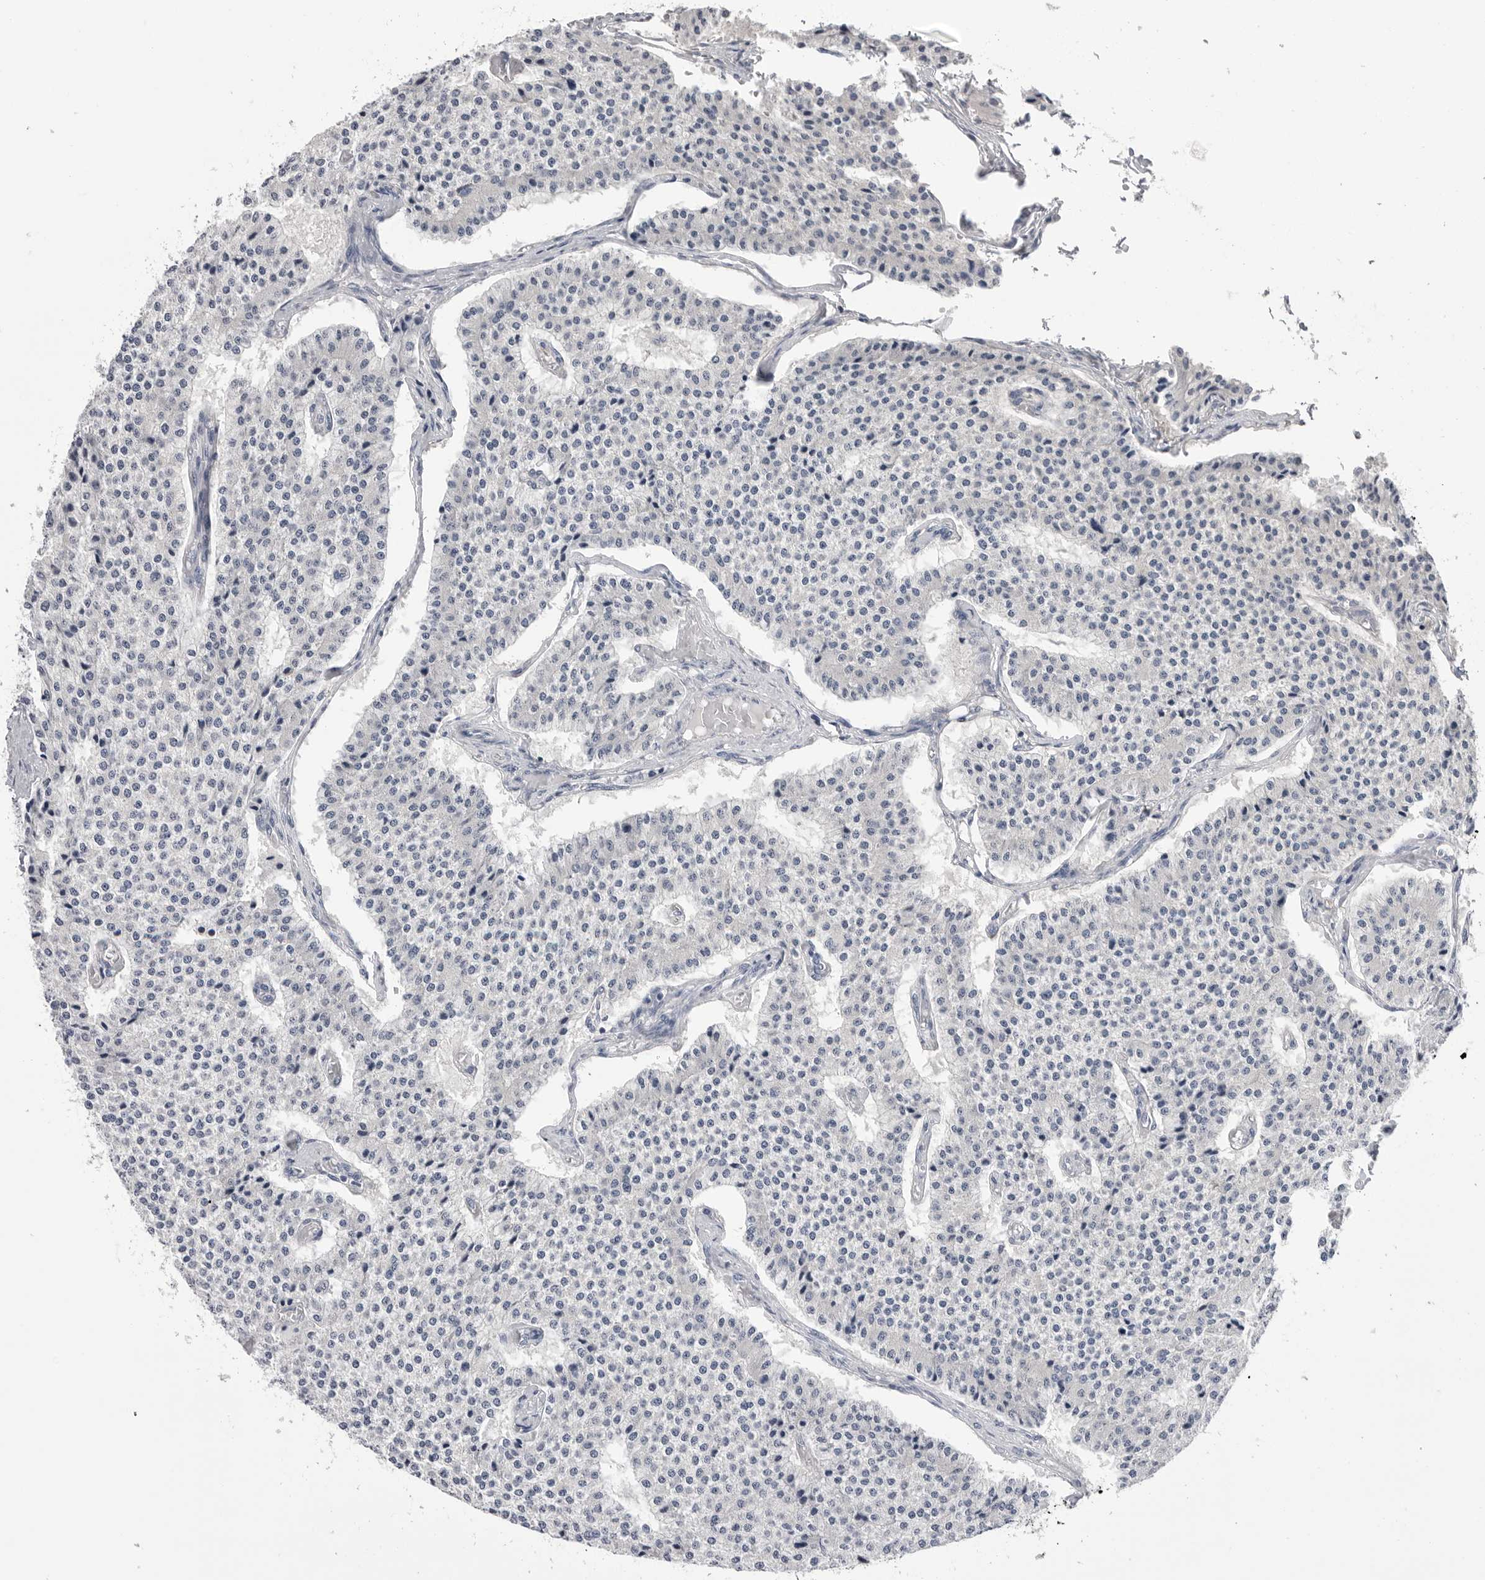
{"staining": {"intensity": "negative", "quantity": "none", "location": "none"}, "tissue": "carcinoid", "cell_type": "Tumor cells", "image_type": "cancer", "snomed": [{"axis": "morphology", "description": "Carcinoid, malignant, NOS"}, {"axis": "topography", "description": "Colon"}], "caption": "Carcinoid (malignant) was stained to show a protein in brown. There is no significant staining in tumor cells.", "gene": "DLGAP3", "patient": {"sex": "female", "age": 52}}